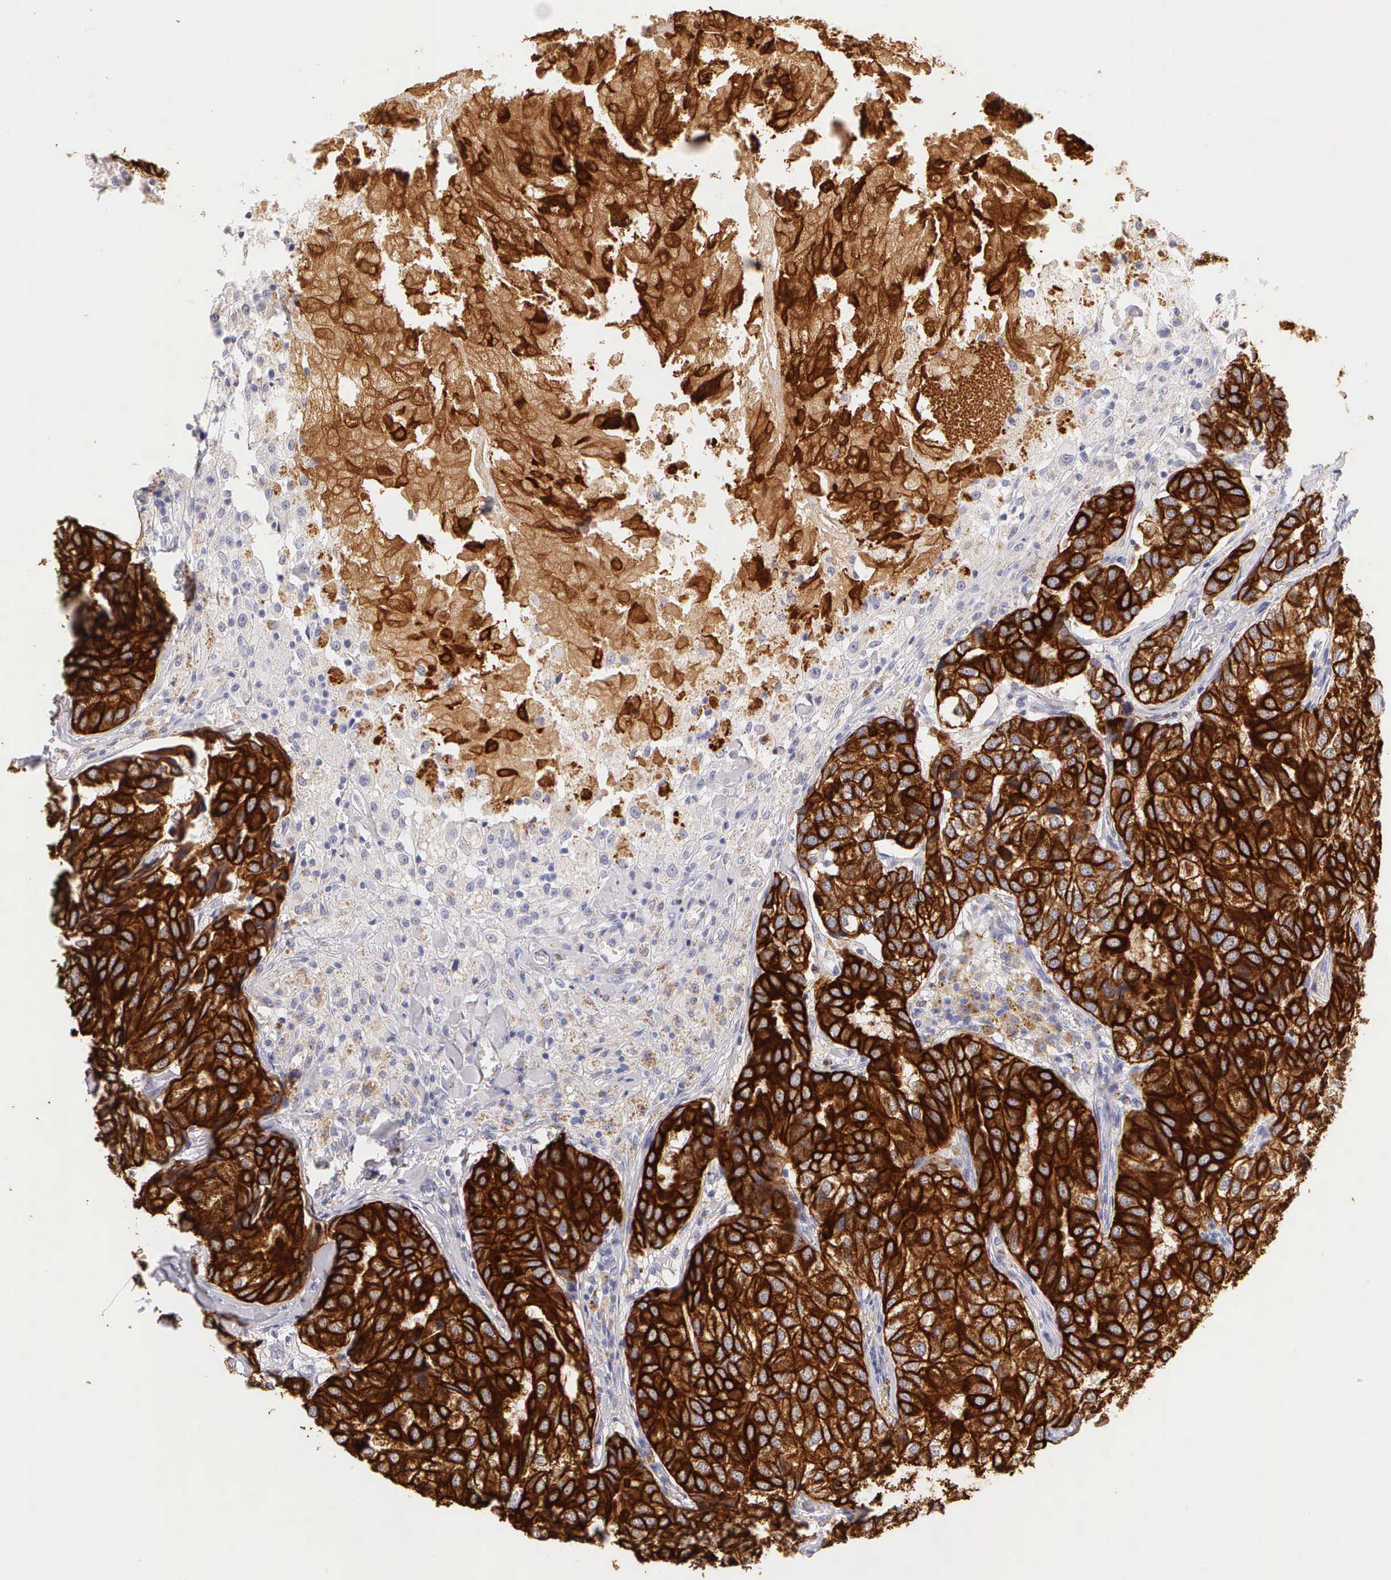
{"staining": {"intensity": "strong", "quantity": ">75%", "location": "cytoplasmic/membranous"}, "tissue": "breast cancer", "cell_type": "Tumor cells", "image_type": "cancer", "snomed": [{"axis": "morphology", "description": "Duct carcinoma"}, {"axis": "topography", "description": "Breast"}], "caption": "A high-resolution micrograph shows immunohistochemistry (IHC) staining of breast cancer, which reveals strong cytoplasmic/membranous expression in approximately >75% of tumor cells. The protein is stained brown, and the nuclei are stained in blue (DAB (3,3'-diaminobenzidine) IHC with brightfield microscopy, high magnification).", "gene": "KRT17", "patient": {"sex": "female", "age": 68}}